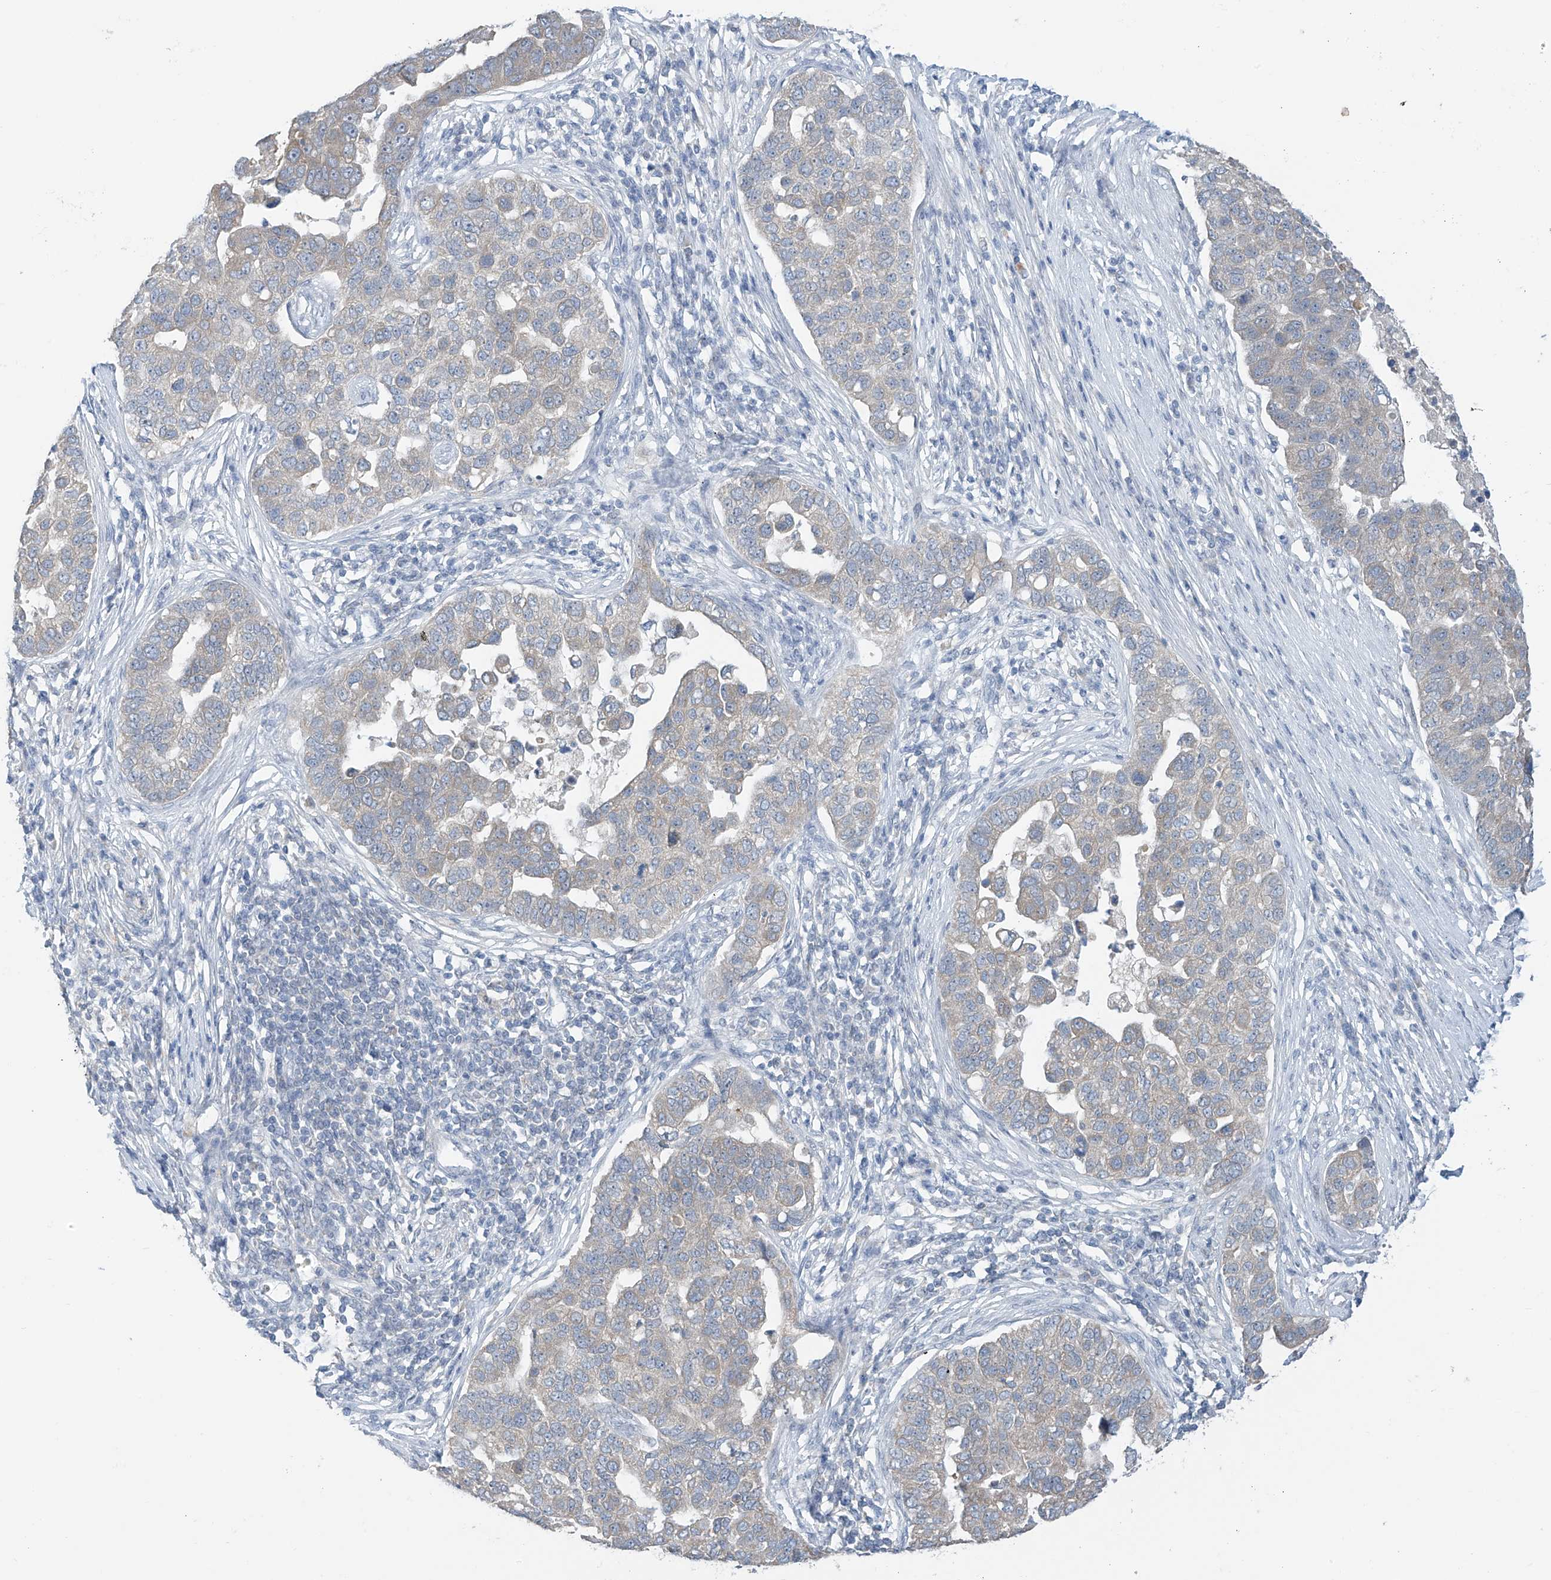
{"staining": {"intensity": "weak", "quantity": "<25%", "location": "cytoplasmic/membranous"}, "tissue": "pancreatic cancer", "cell_type": "Tumor cells", "image_type": "cancer", "snomed": [{"axis": "morphology", "description": "Adenocarcinoma, NOS"}, {"axis": "topography", "description": "Pancreas"}], "caption": "Image shows no protein staining in tumor cells of pancreatic cancer tissue.", "gene": "APLF", "patient": {"sex": "female", "age": 61}}